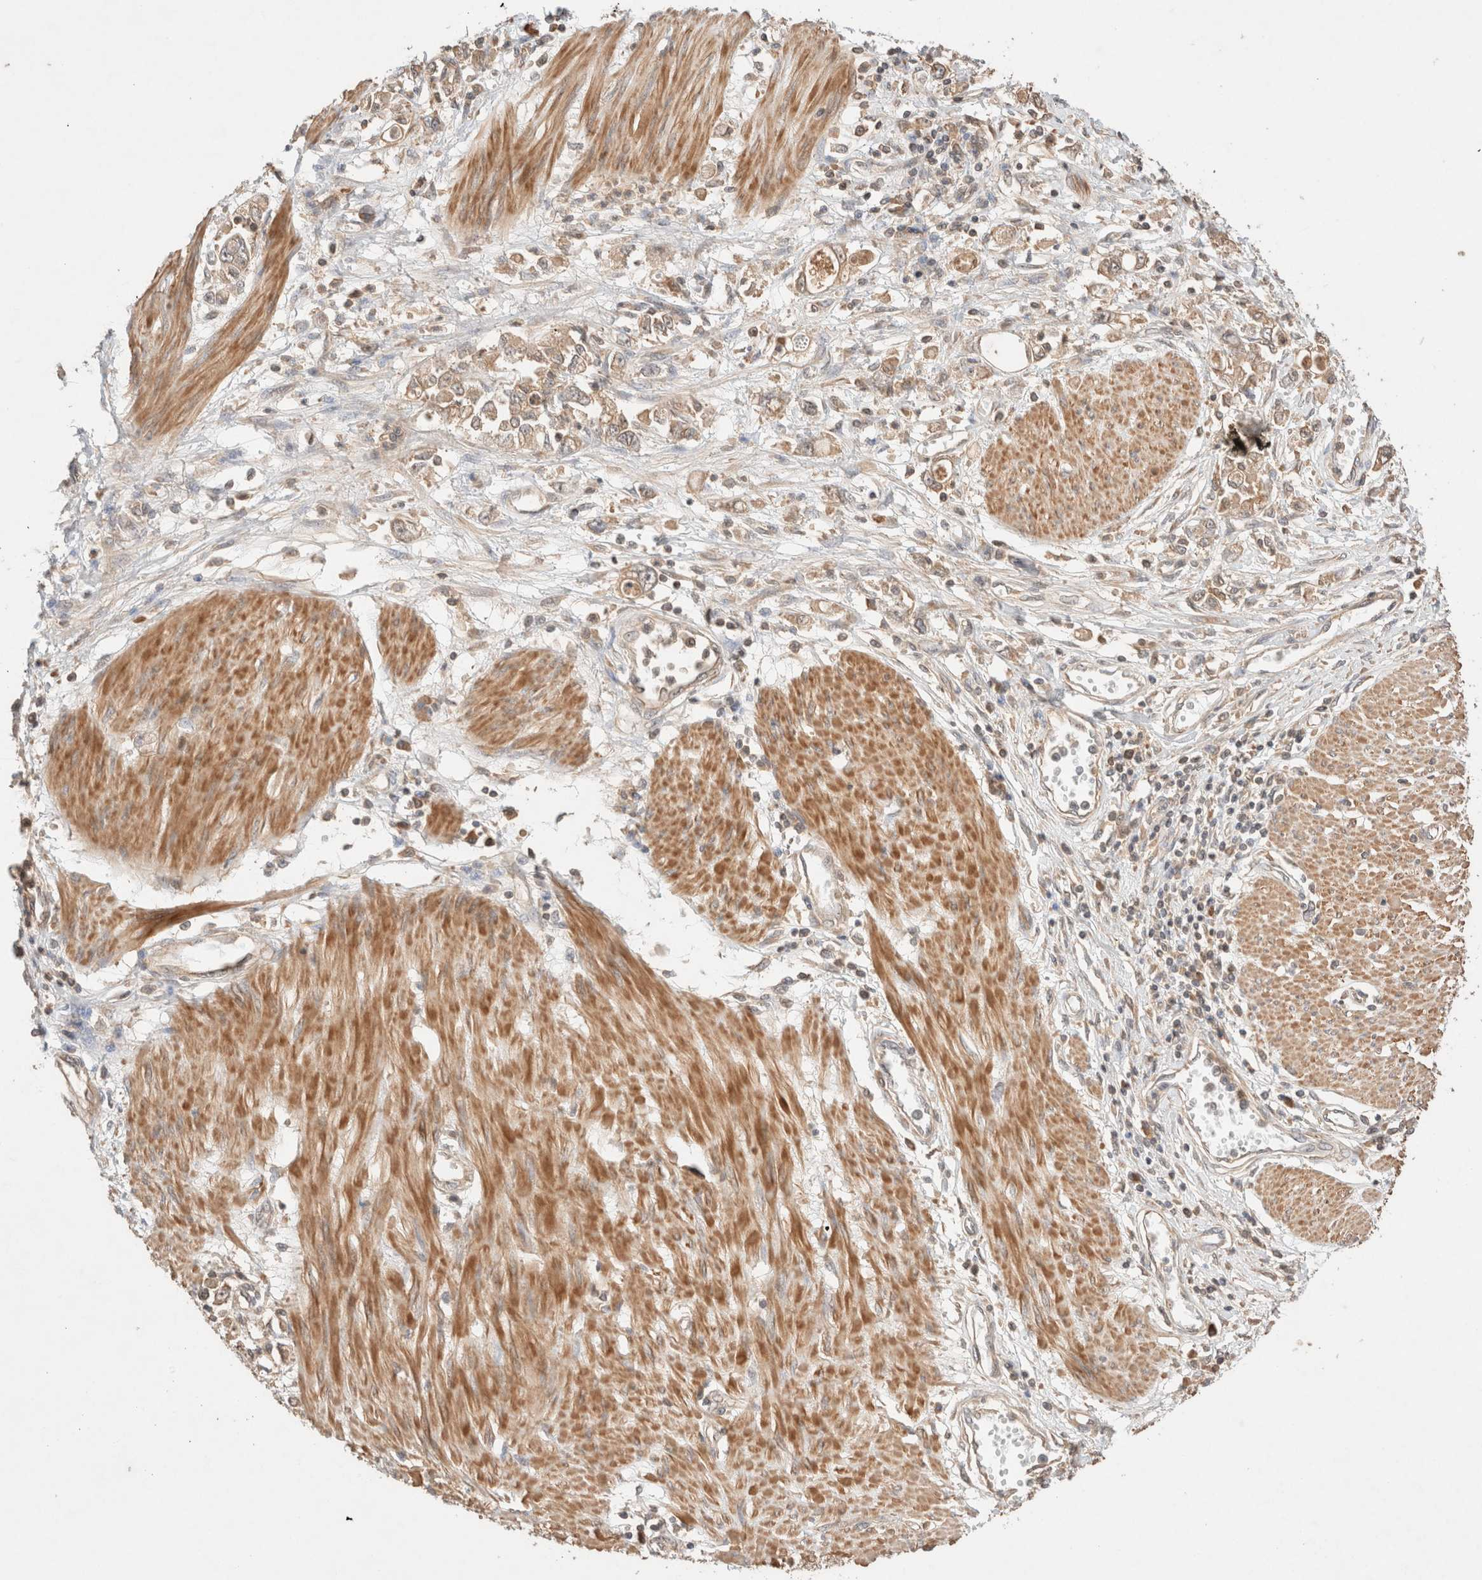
{"staining": {"intensity": "weak", "quantity": ">75%", "location": "cytoplasmic/membranous"}, "tissue": "stomach cancer", "cell_type": "Tumor cells", "image_type": "cancer", "snomed": [{"axis": "morphology", "description": "Adenocarcinoma, NOS"}, {"axis": "topography", "description": "Stomach"}], "caption": "IHC (DAB (3,3'-diaminobenzidine)) staining of human adenocarcinoma (stomach) demonstrates weak cytoplasmic/membranous protein staining in about >75% of tumor cells. (DAB = brown stain, brightfield microscopy at high magnification).", "gene": "CARNMT1", "patient": {"sex": "female", "age": 76}}